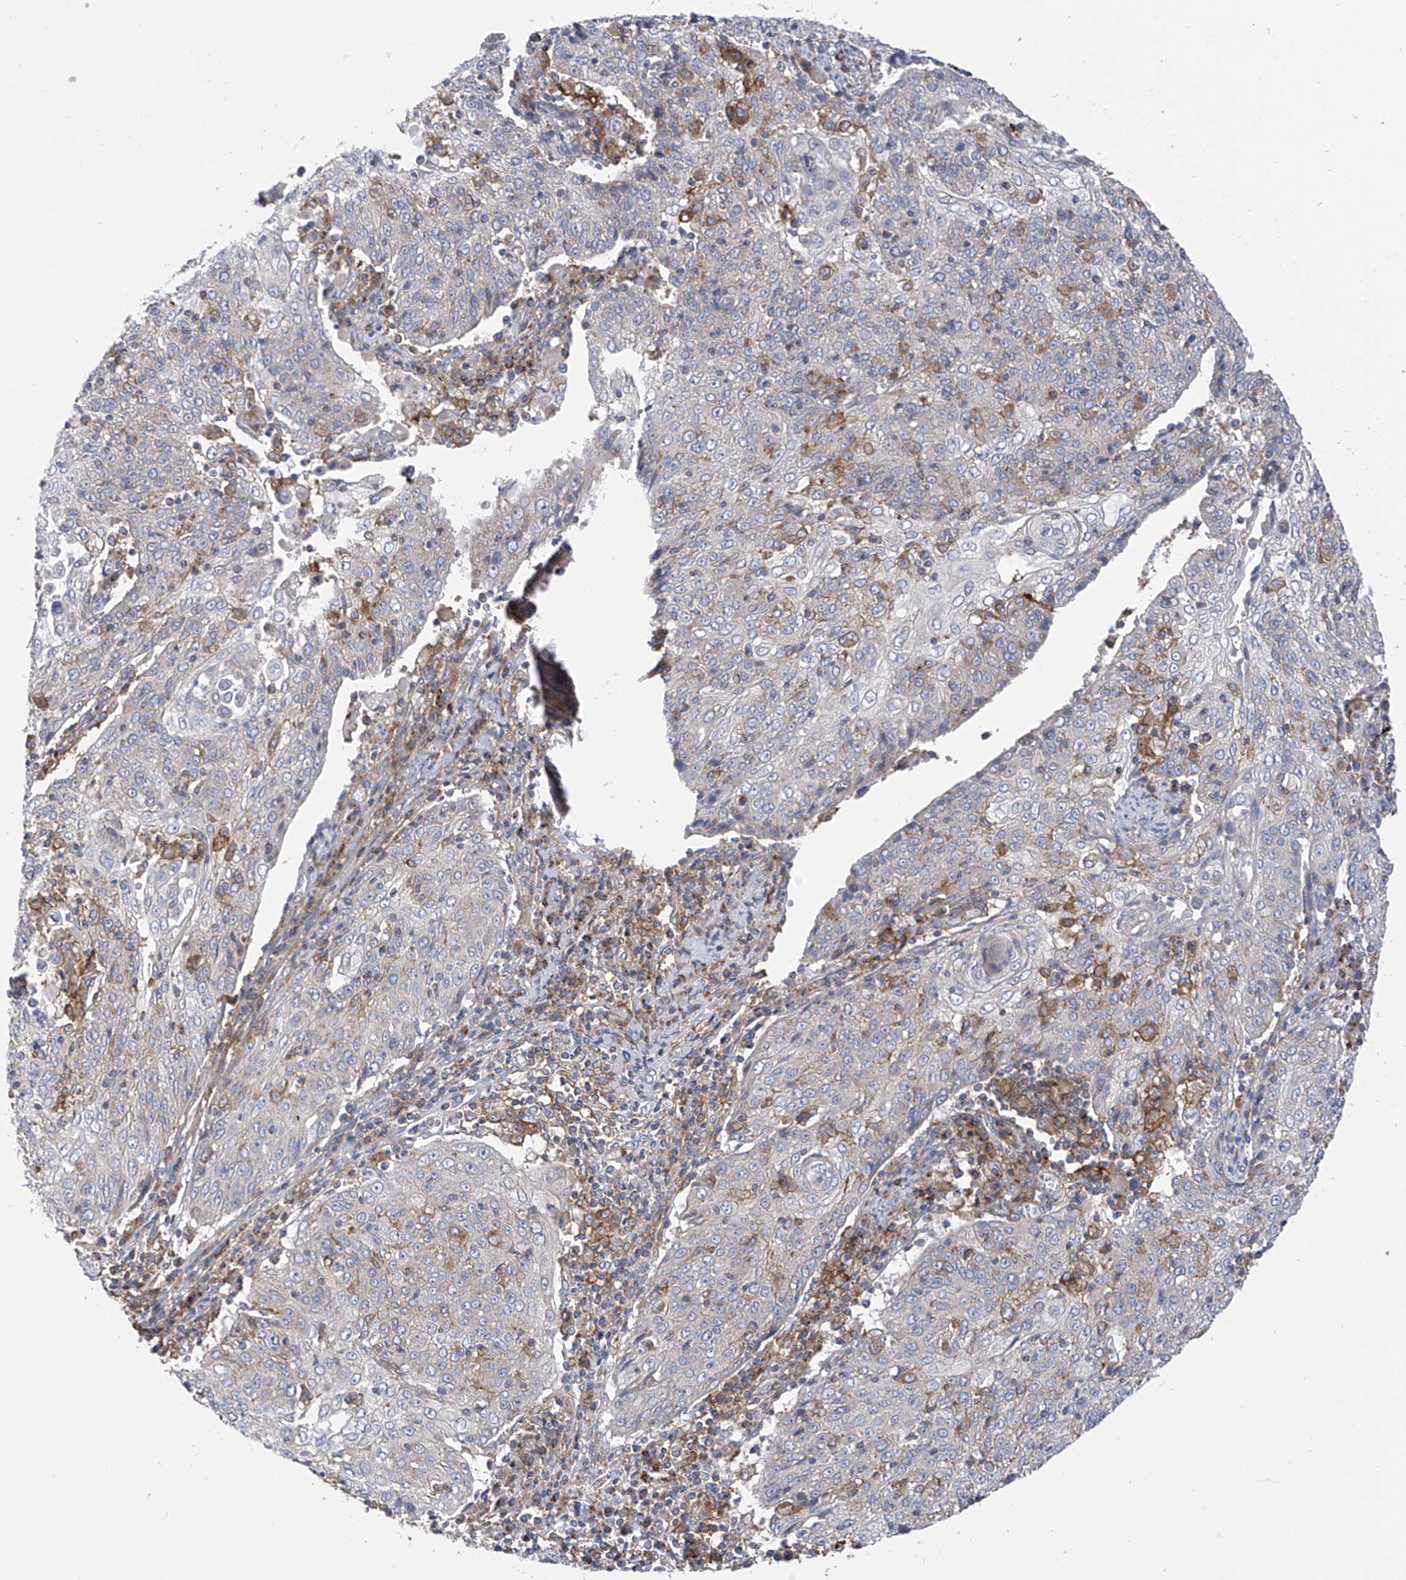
{"staining": {"intensity": "negative", "quantity": "none", "location": "none"}, "tissue": "cervical cancer", "cell_type": "Tumor cells", "image_type": "cancer", "snomed": [{"axis": "morphology", "description": "Squamous cell carcinoma, NOS"}, {"axis": "topography", "description": "Cervix"}], "caption": "IHC of cervical cancer demonstrates no positivity in tumor cells.", "gene": "P2RX7", "patient": {"sex": "female", "age": 48}}